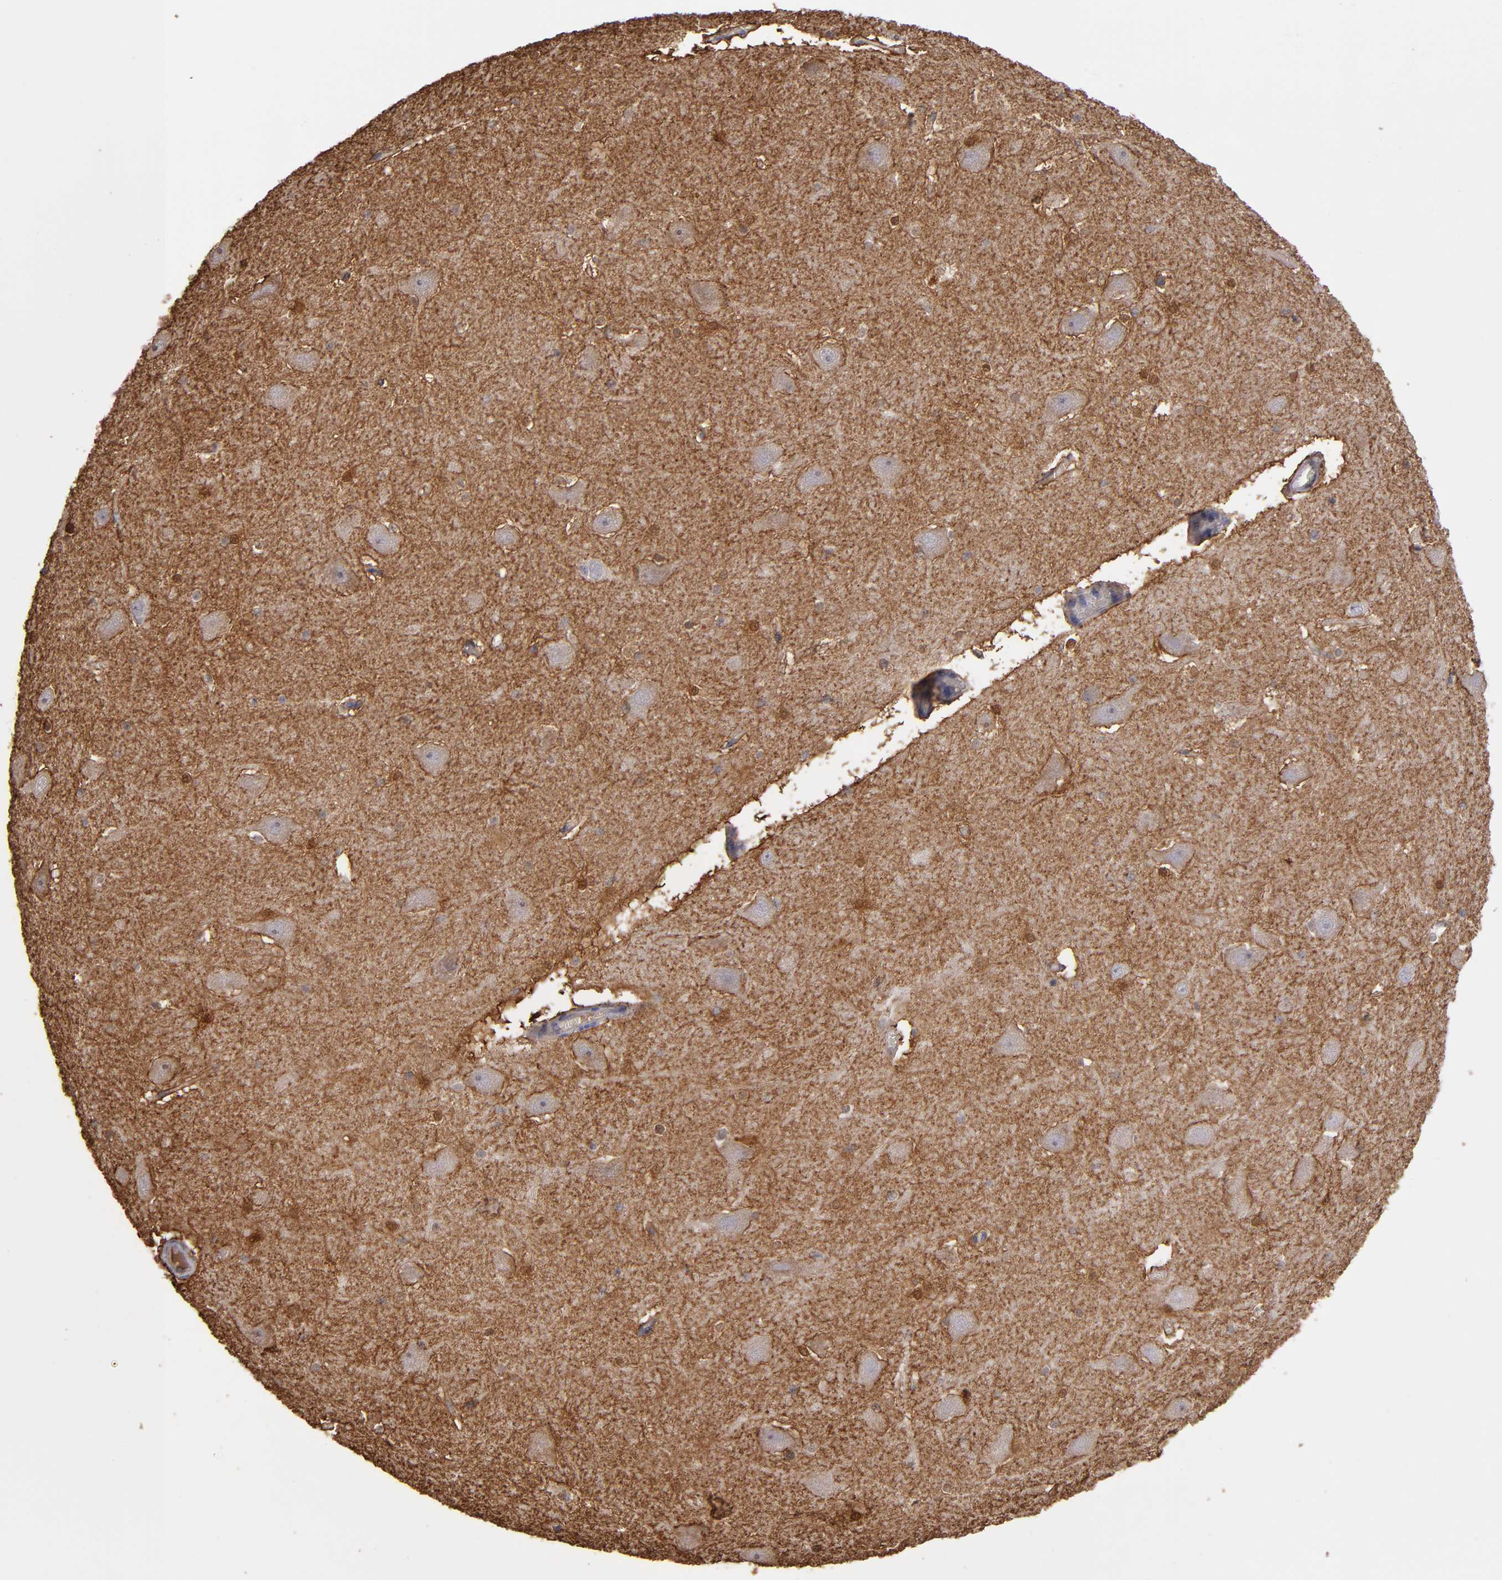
{"staining": {"intensity": "moderate", "quantity": "25%-75%", "location": "cytoplasmic/membranous,nuclear"}, "tissue": "hippocampus", "cell_type": "Glial cells", "image_type": "normal", "snomed": [{"axis": "morphology", "description": "Normal tissue, NOS"}, {"axis": "topography", "description": "Hippocampus"}], "caption": "This histopathology image exhibits benign hippocampus stained with immunohistochemistry to label a protein in brown. The cytoplasmic/membranous,nuclear of glial cells show moderate positivity for the protein. Nuclei are counter-stained blue.", "gene": "NDRG2", "patient": {"sex": "male", "age": 45}}